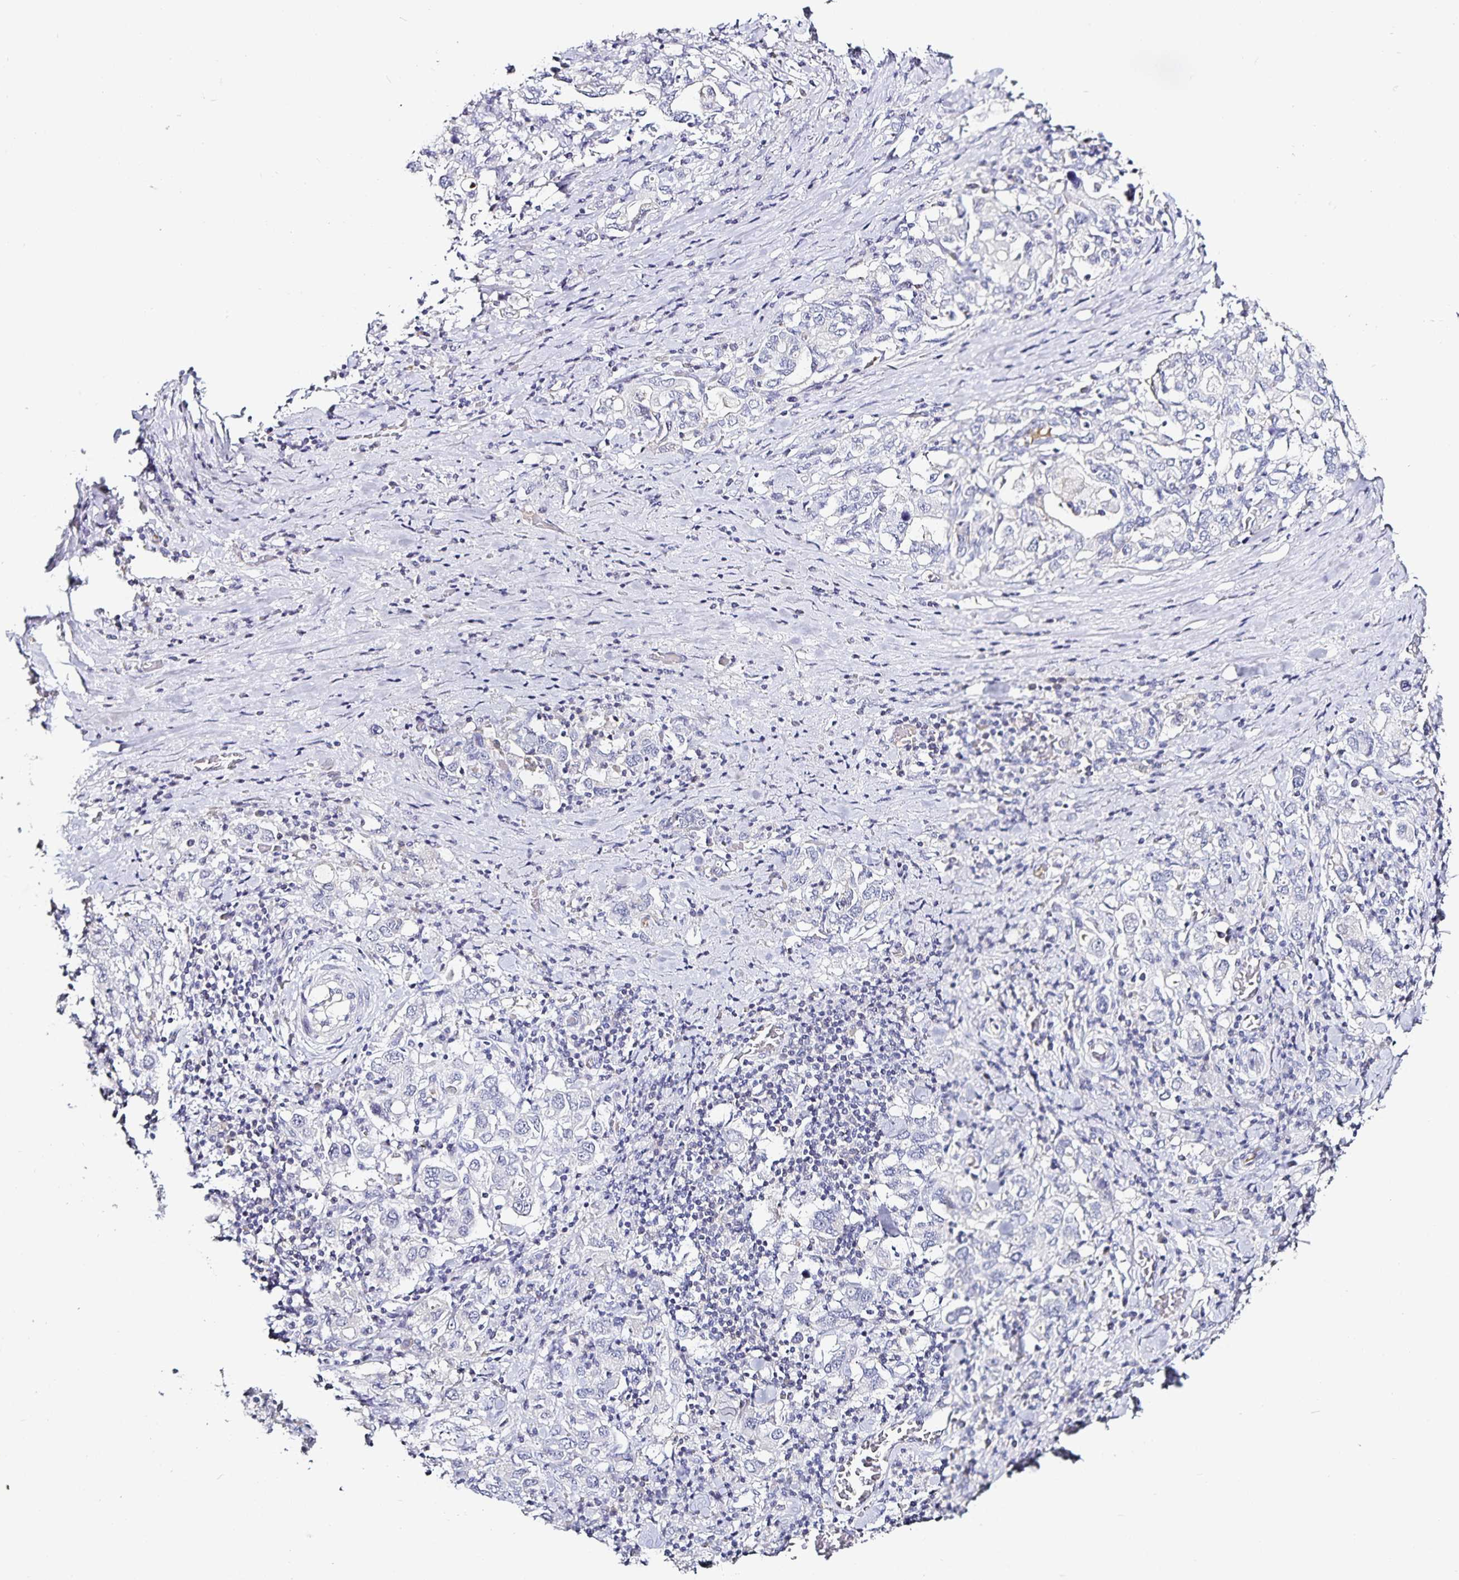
{"staining": {"intensity": "negative", "quantity": "none", "location": "none"}, "tissue": "stomach cancer", "cell_type": "Tumor cells", "image_type": "cancer", "snomed": [{"axis": "morphology", "description": "Adenocarcinoma, NOS"}, {"axis": "topography", "description": "Stomach, upper"}, {"axis": "topography", "description": "Stomach"}], "caption": "Tumor cells are negative for protein expression in human stomach adenocarcinoma.", "gene": "TTR", "patient": {"sex": "male", "age": 62}}